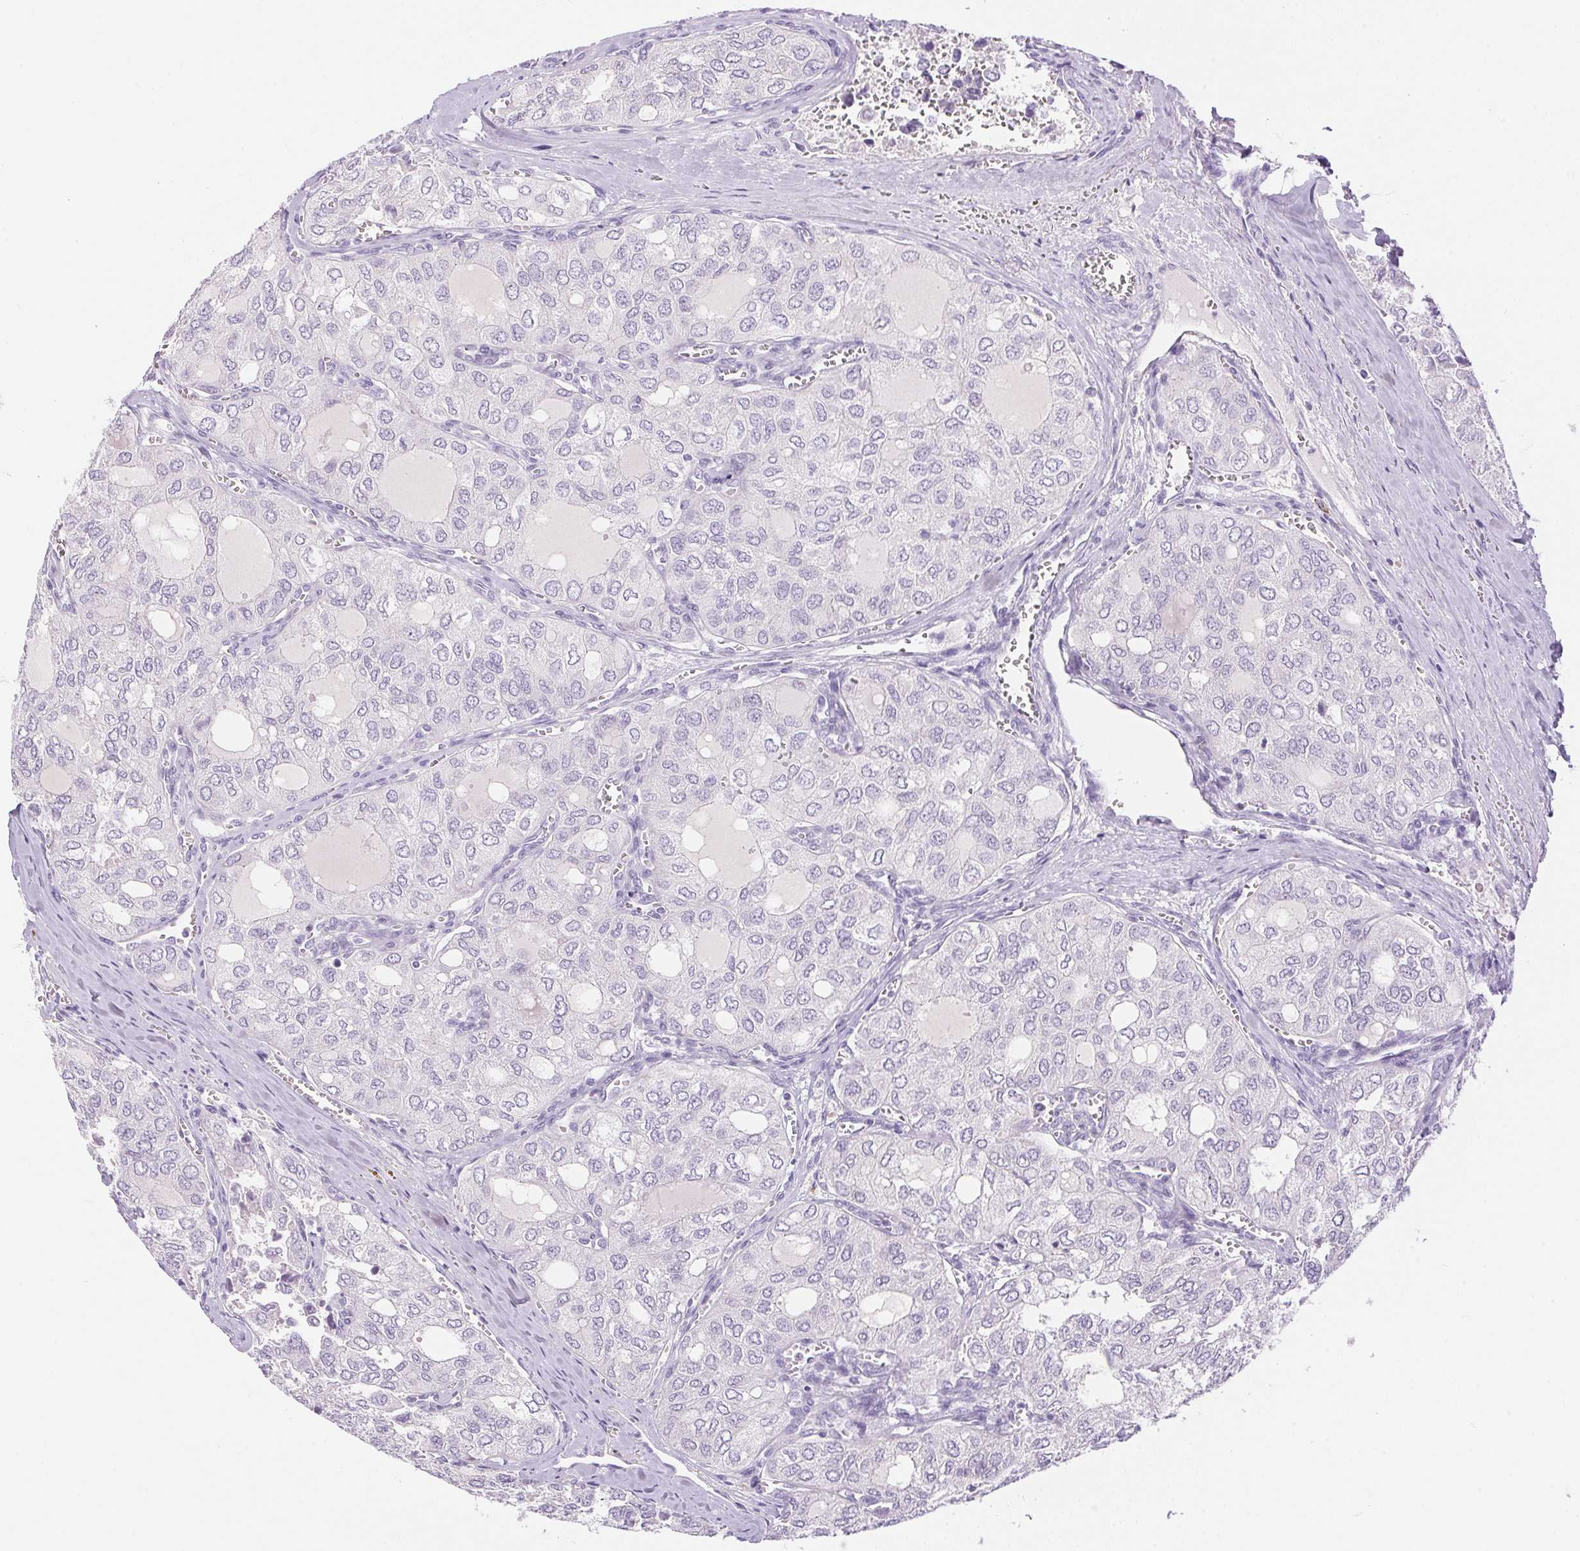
{"staining": {"intensity": "negative", "quantity": "none", "location": "none"}, "tissue": "thyroid cancer", "cell_type": "Tumor cells", "image_type": "cancer", "snomed": [{"axis": "morphology", "description": "Follicular adenoma carcinoma, NOS"}, {"axis": "topography", "description": "Thyroid gland"}], "caption": "An image of human thyroid cancer (follicular adenoma carcinoma) is negative for staining in tumor cells.", "gene": "PNLIPRP3", "patient": {"sex": "male", "age": 75}}